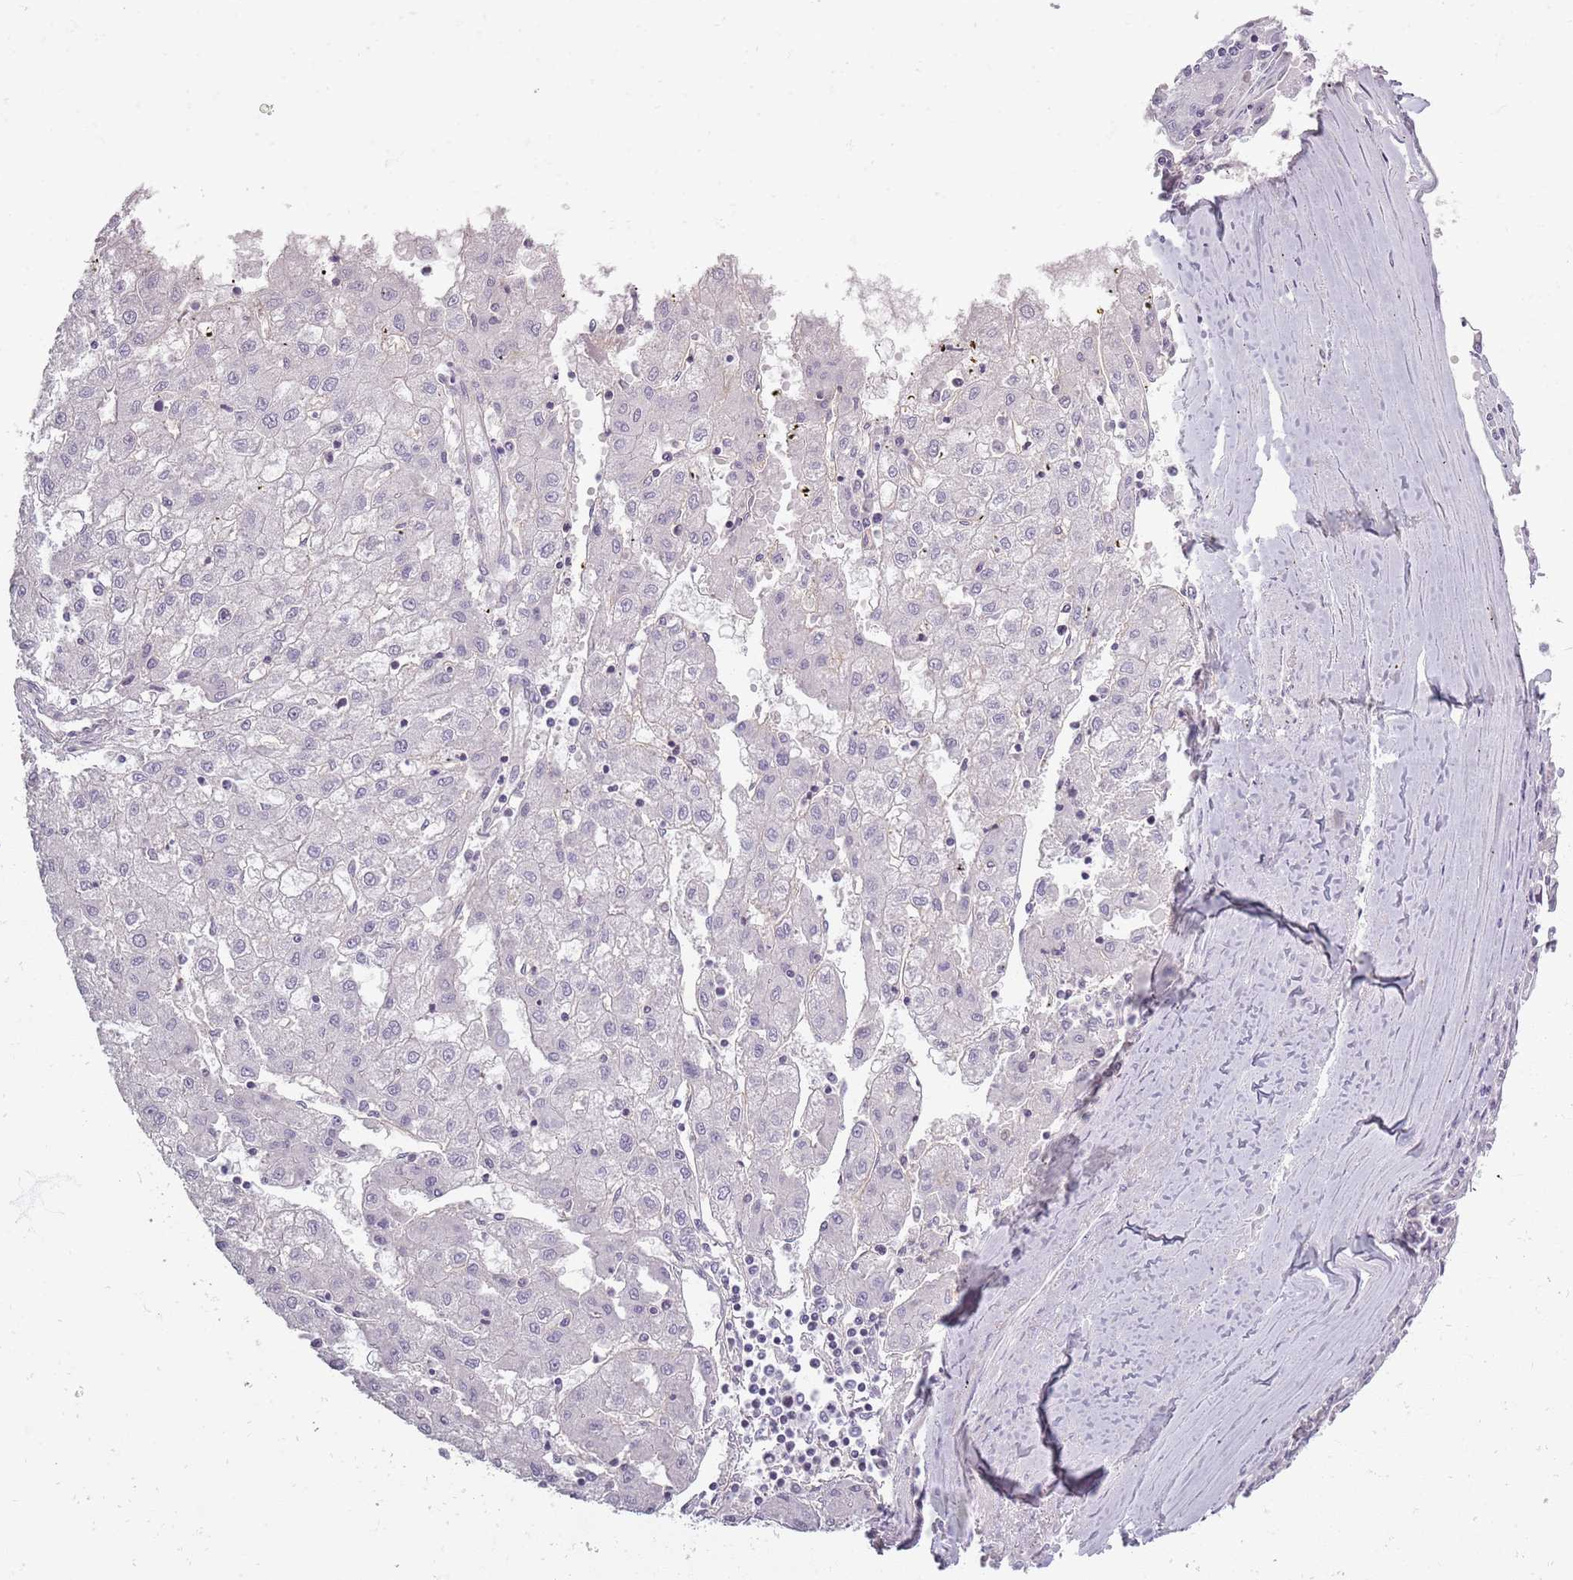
{"staining": {"intensity": "negative", "quantity": "none", "location": "none"}, "tissue": "liver cancer", "cell_type": "Tumor cells", "image_type": "cancer", "snomed": [{"axis": "morphology", "description": "Carcinoma, Hepatocellular, NOS"}, {"axis": "topography", "description": "Liver"}], "caption": "Liver cancer (hepatocellular carcinoma) was stained to show a protein in brown. There is no significant expression in tumor cells.", "gene": "SYNGR3", "patient": {"sex": "male", "age": 72}}